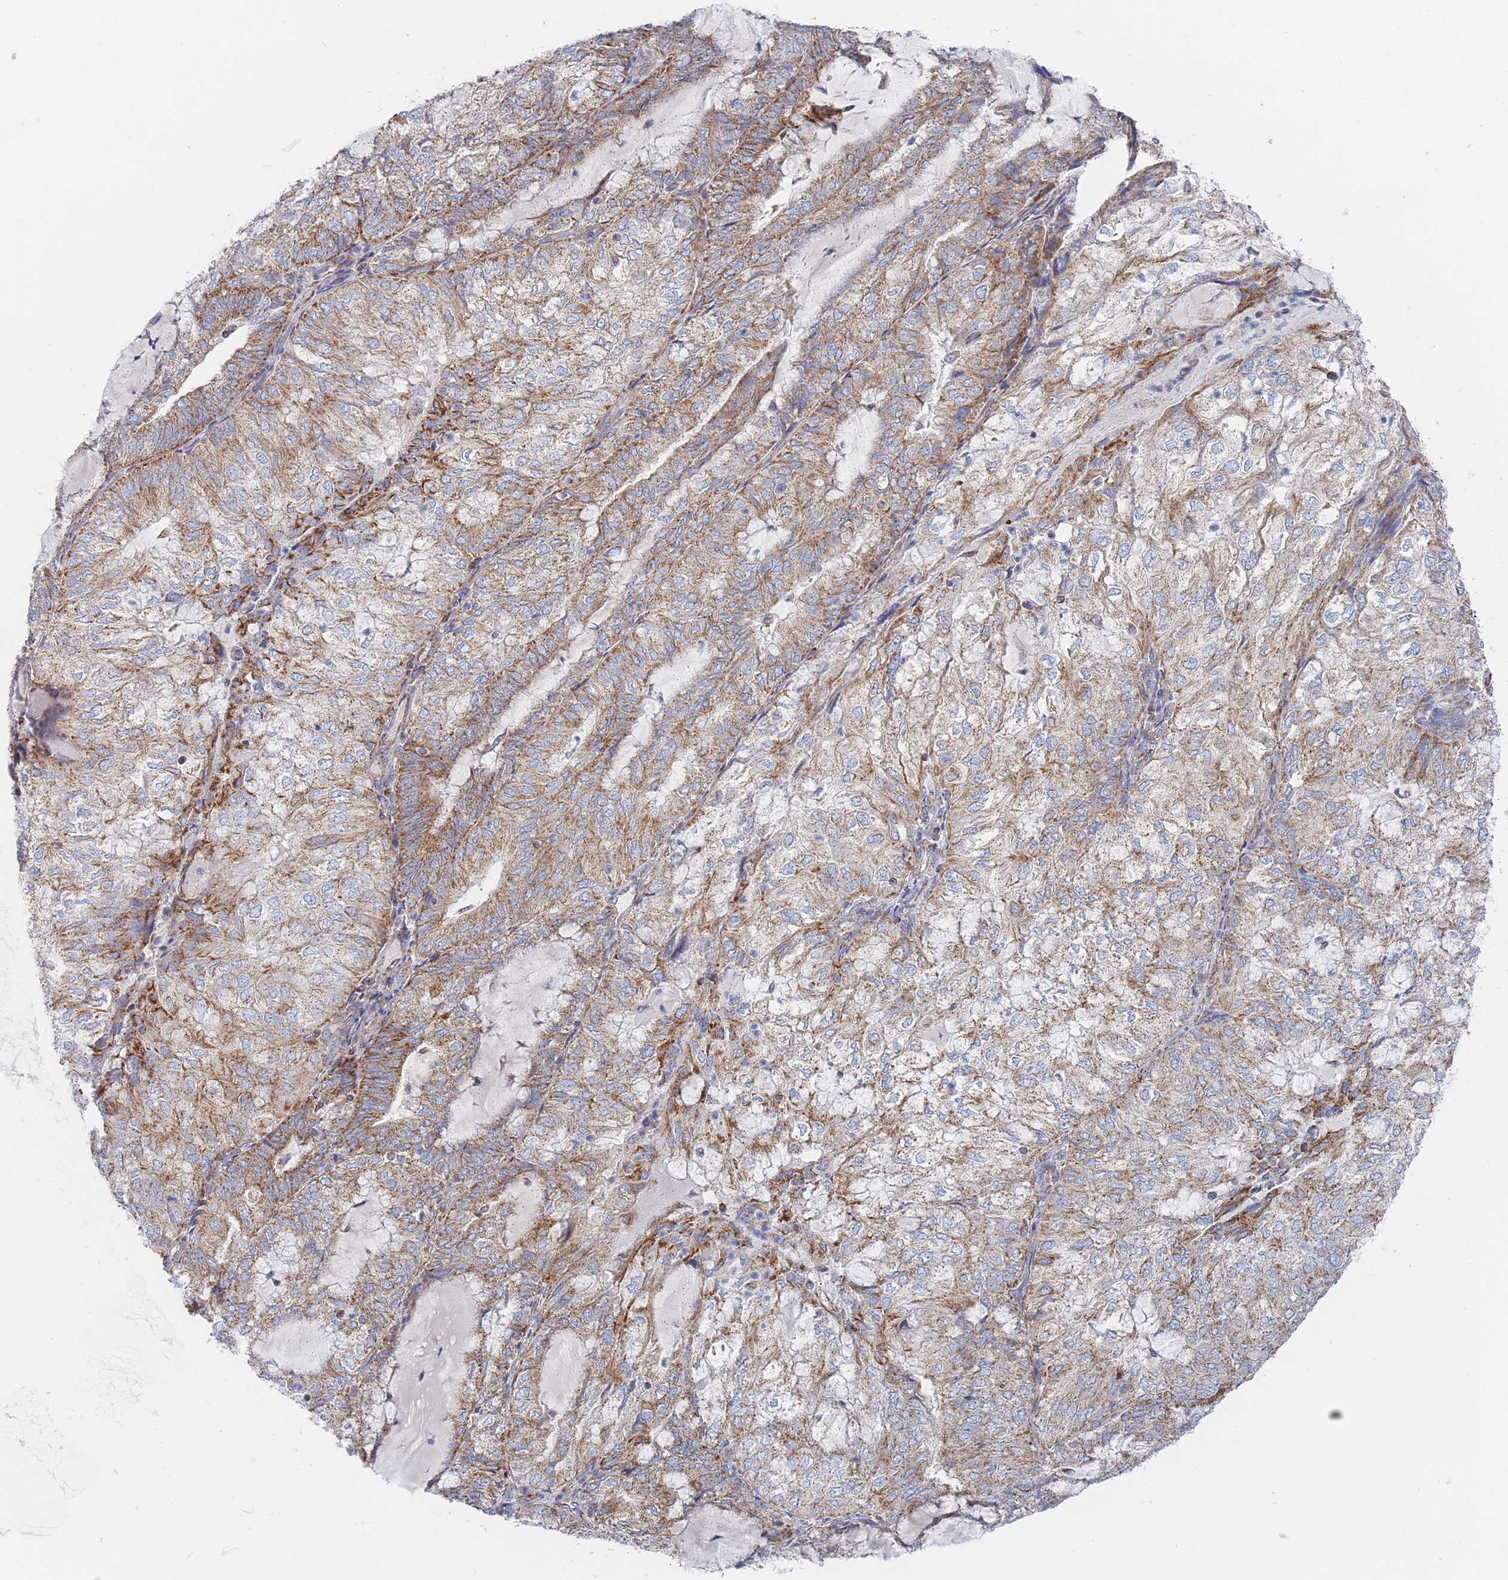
{"staining": {"intensity": "moderate", "quantity": ">75%", "location": "cytoplasmic/membranous"}, "tissue": "endometrial cancer", "cell_type": "Tumor cells", "image_type": "cancer", "snomed": [{"axis": "morphology", "description": "Adenocarcinoma, NOS"}, {"axis": "topography", "description": "Endometrium"}], "caption": "Protein staining of adenocarcinoma (endometrial) tissue displays moderate cytoplasmic/membranous positivity in approximately >75% of tumor cells.", "gene": "IKZF4", "patient": {"sex": "female", "age": 81}}